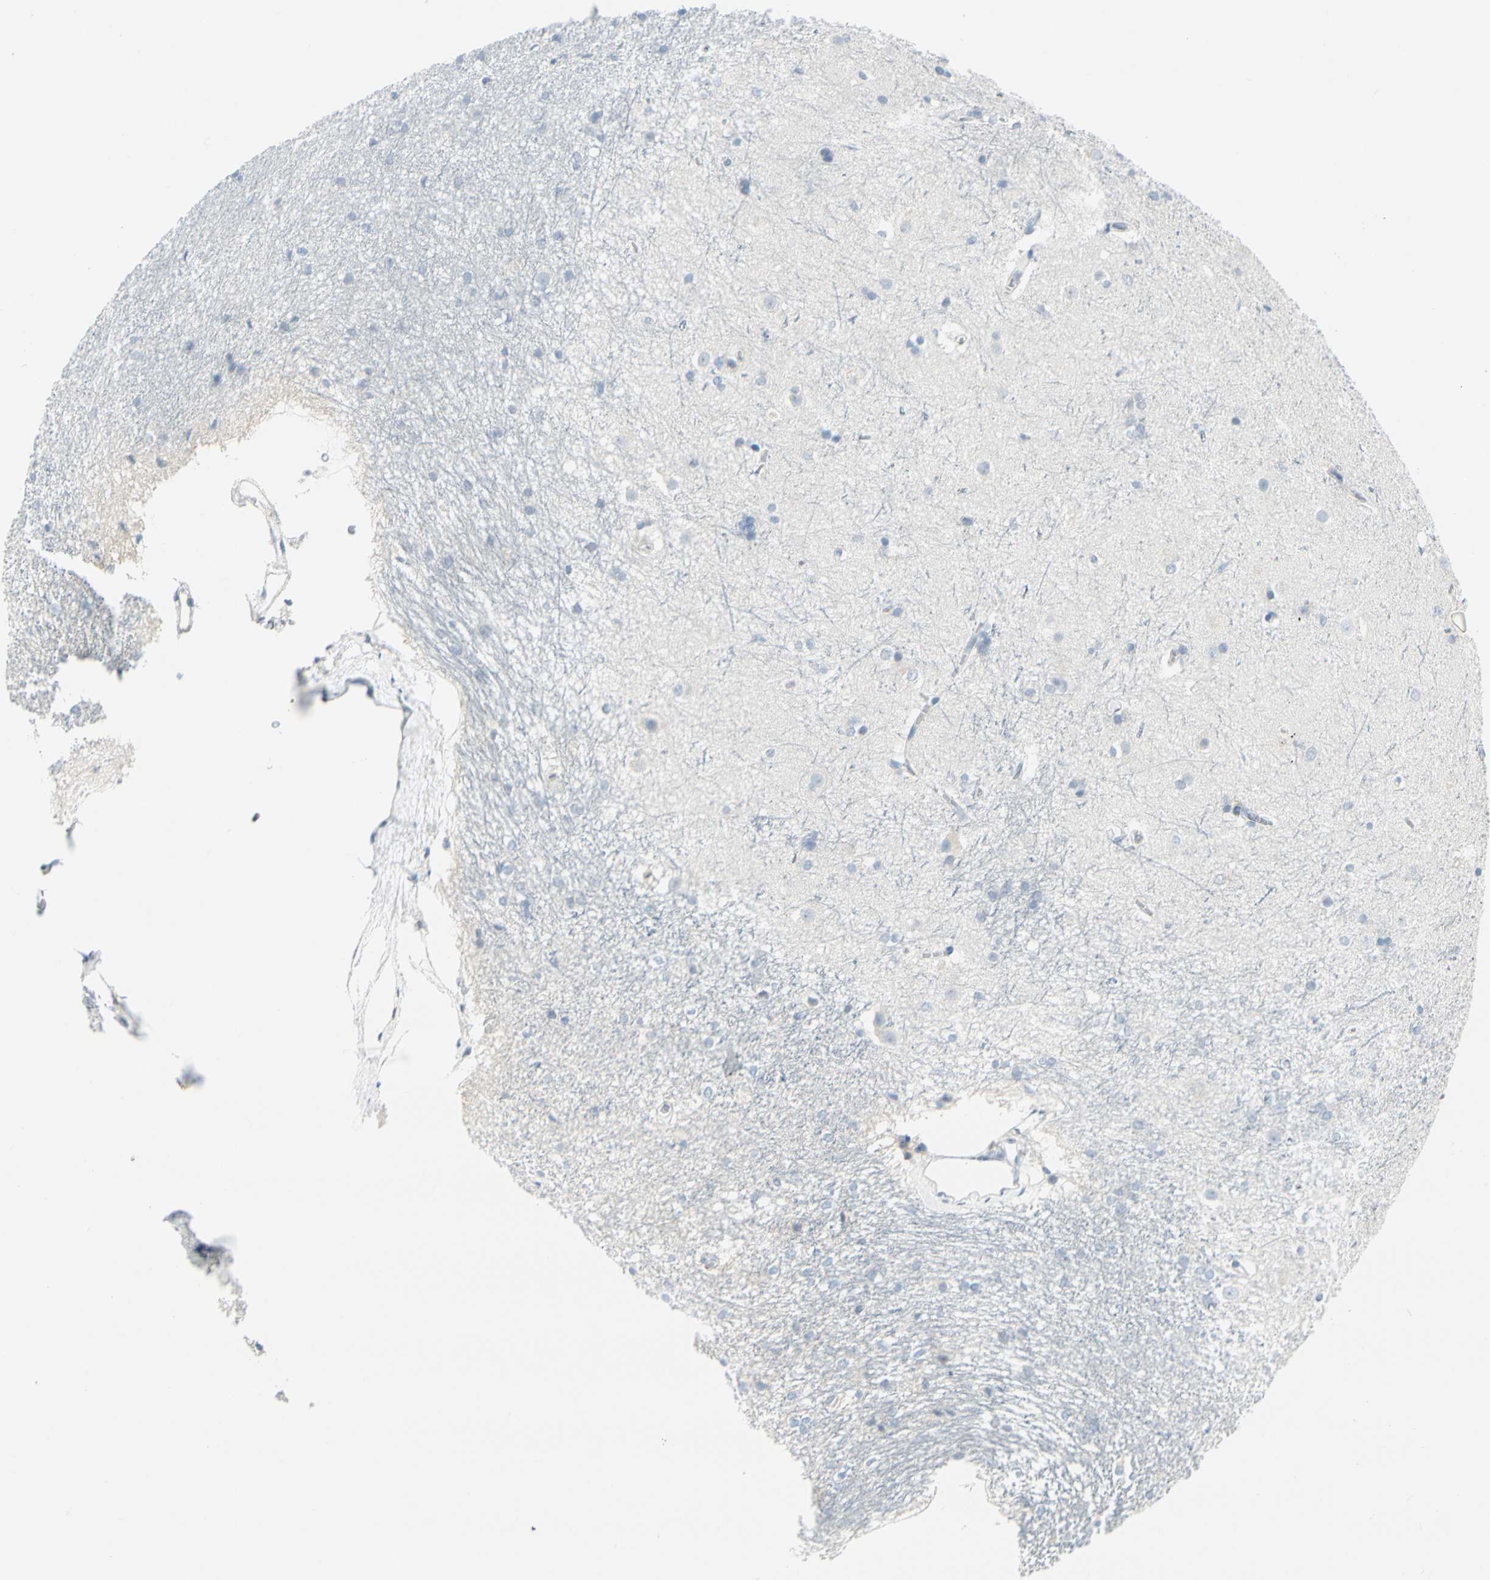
{"staining": {"intensity": "negative", "quantity": "none", "location": "none"}, "tissue": "caudate", "cell_type": "Glial cells", "image_type": "normal", "snomed": [{"axis": "morphology", "description": "Normal tissue, NOS"}, {"axis": "topography", "description": "Lateral ventricle wall"}], "caption": "Immunohistochemical staining of benign human caudate demonstrates no significant positivity in glial cells.", "gene": "TRAF1", "patient": {"sex": "female", "age": 19}}